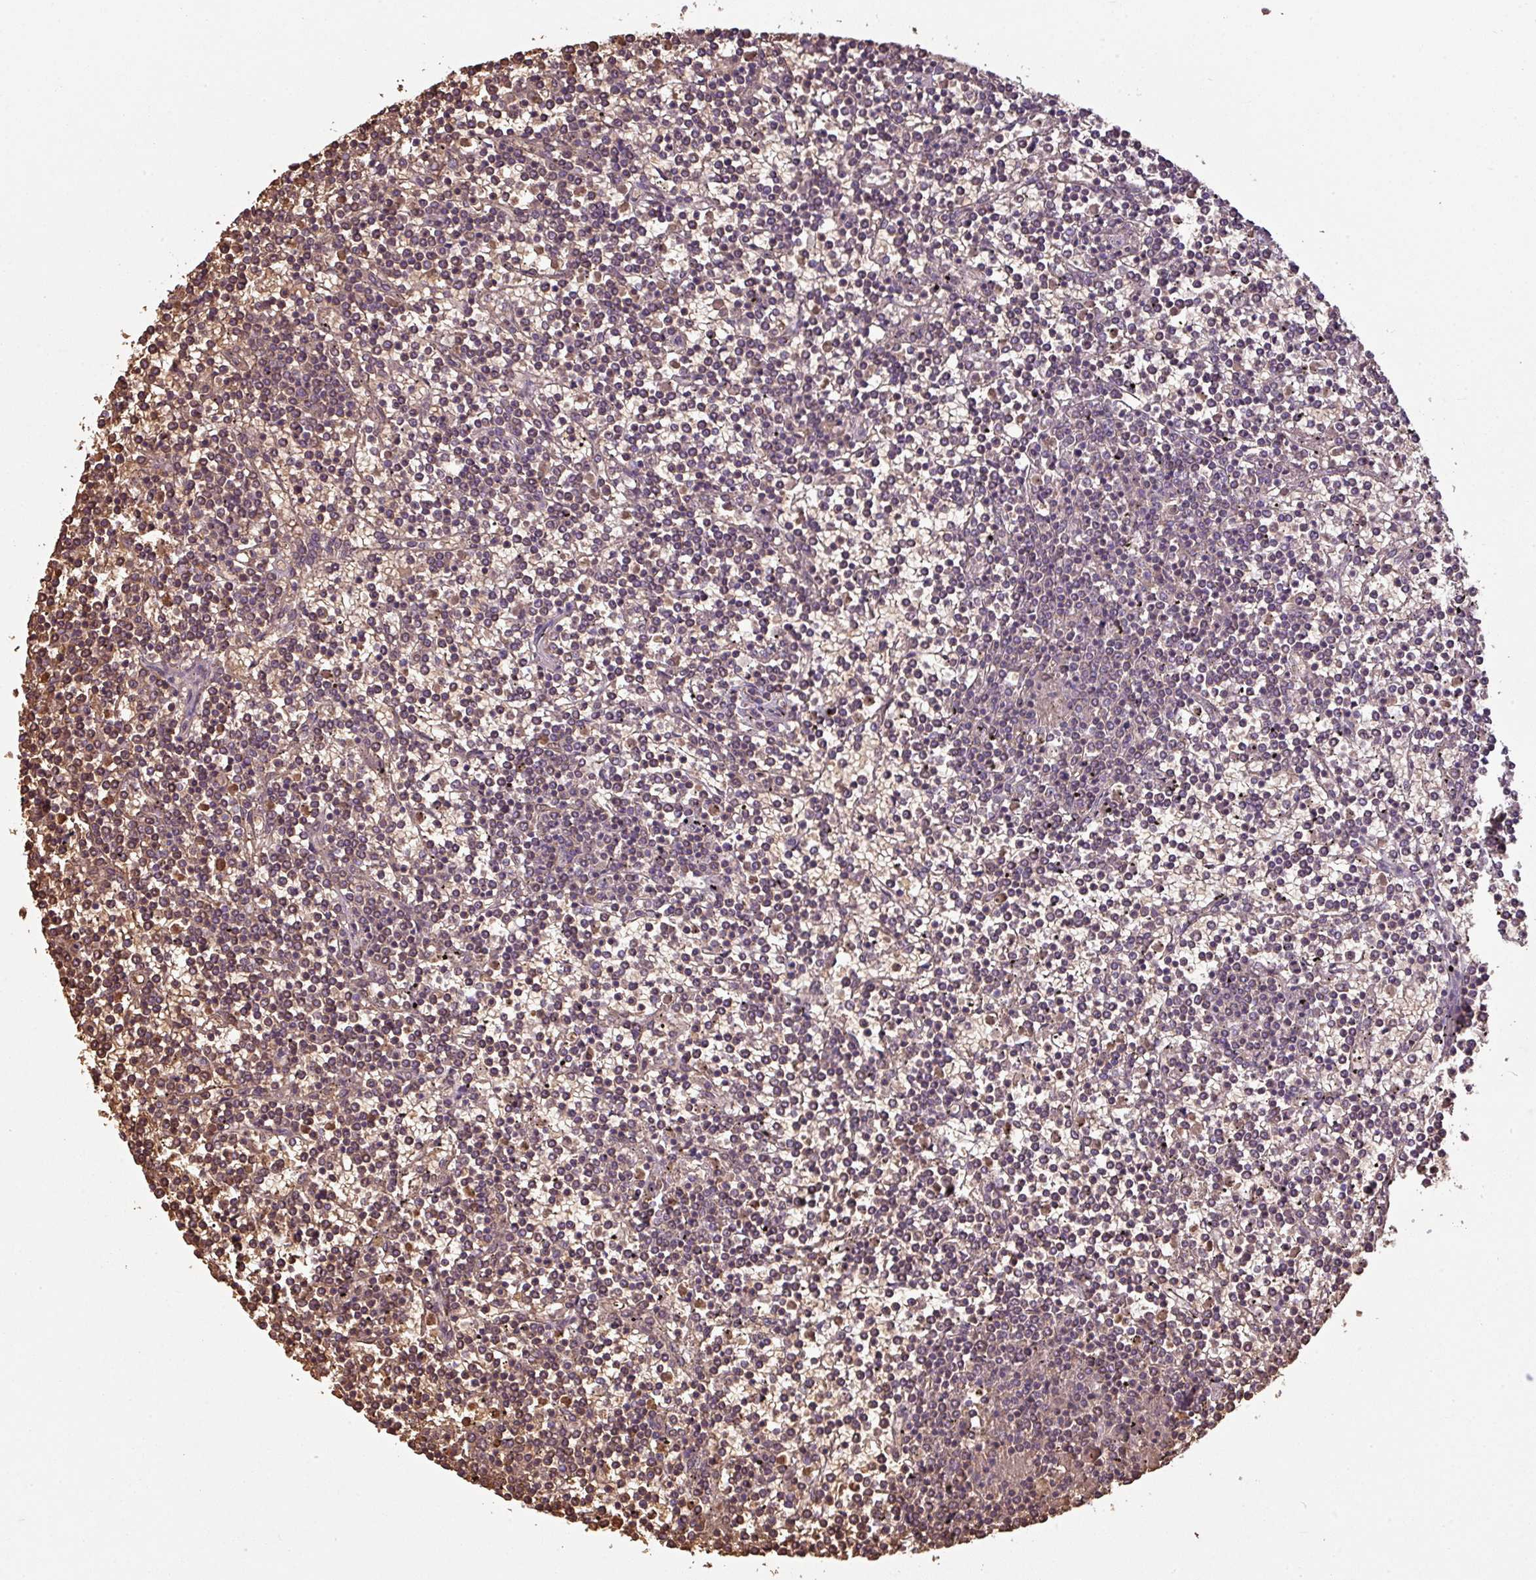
{"staining": {"intensity": "moderate", "quantity": ">75%", "location": "cytoplasmic/membranous"}, "tissue": "lymphoma", "cell_type": "Tumor cells", "image_type": "cancer", "snomed": [{"axis": "morphology", "description": "Malignant lymphoma, non-Hodgkin's type, Low grade"}, {"axis": "topography", "description": "Spleen"}], "caption": "High-power microscopy captured an IHC micrograph of low-grade malignant lymphoma, non-Hodgkin's type, revealing moderate cytoplasmic/membranous staining in approximately >75% of tumor cells.", "gene": "NHSL2", "patient": {"sex": "female", "age": 19}}